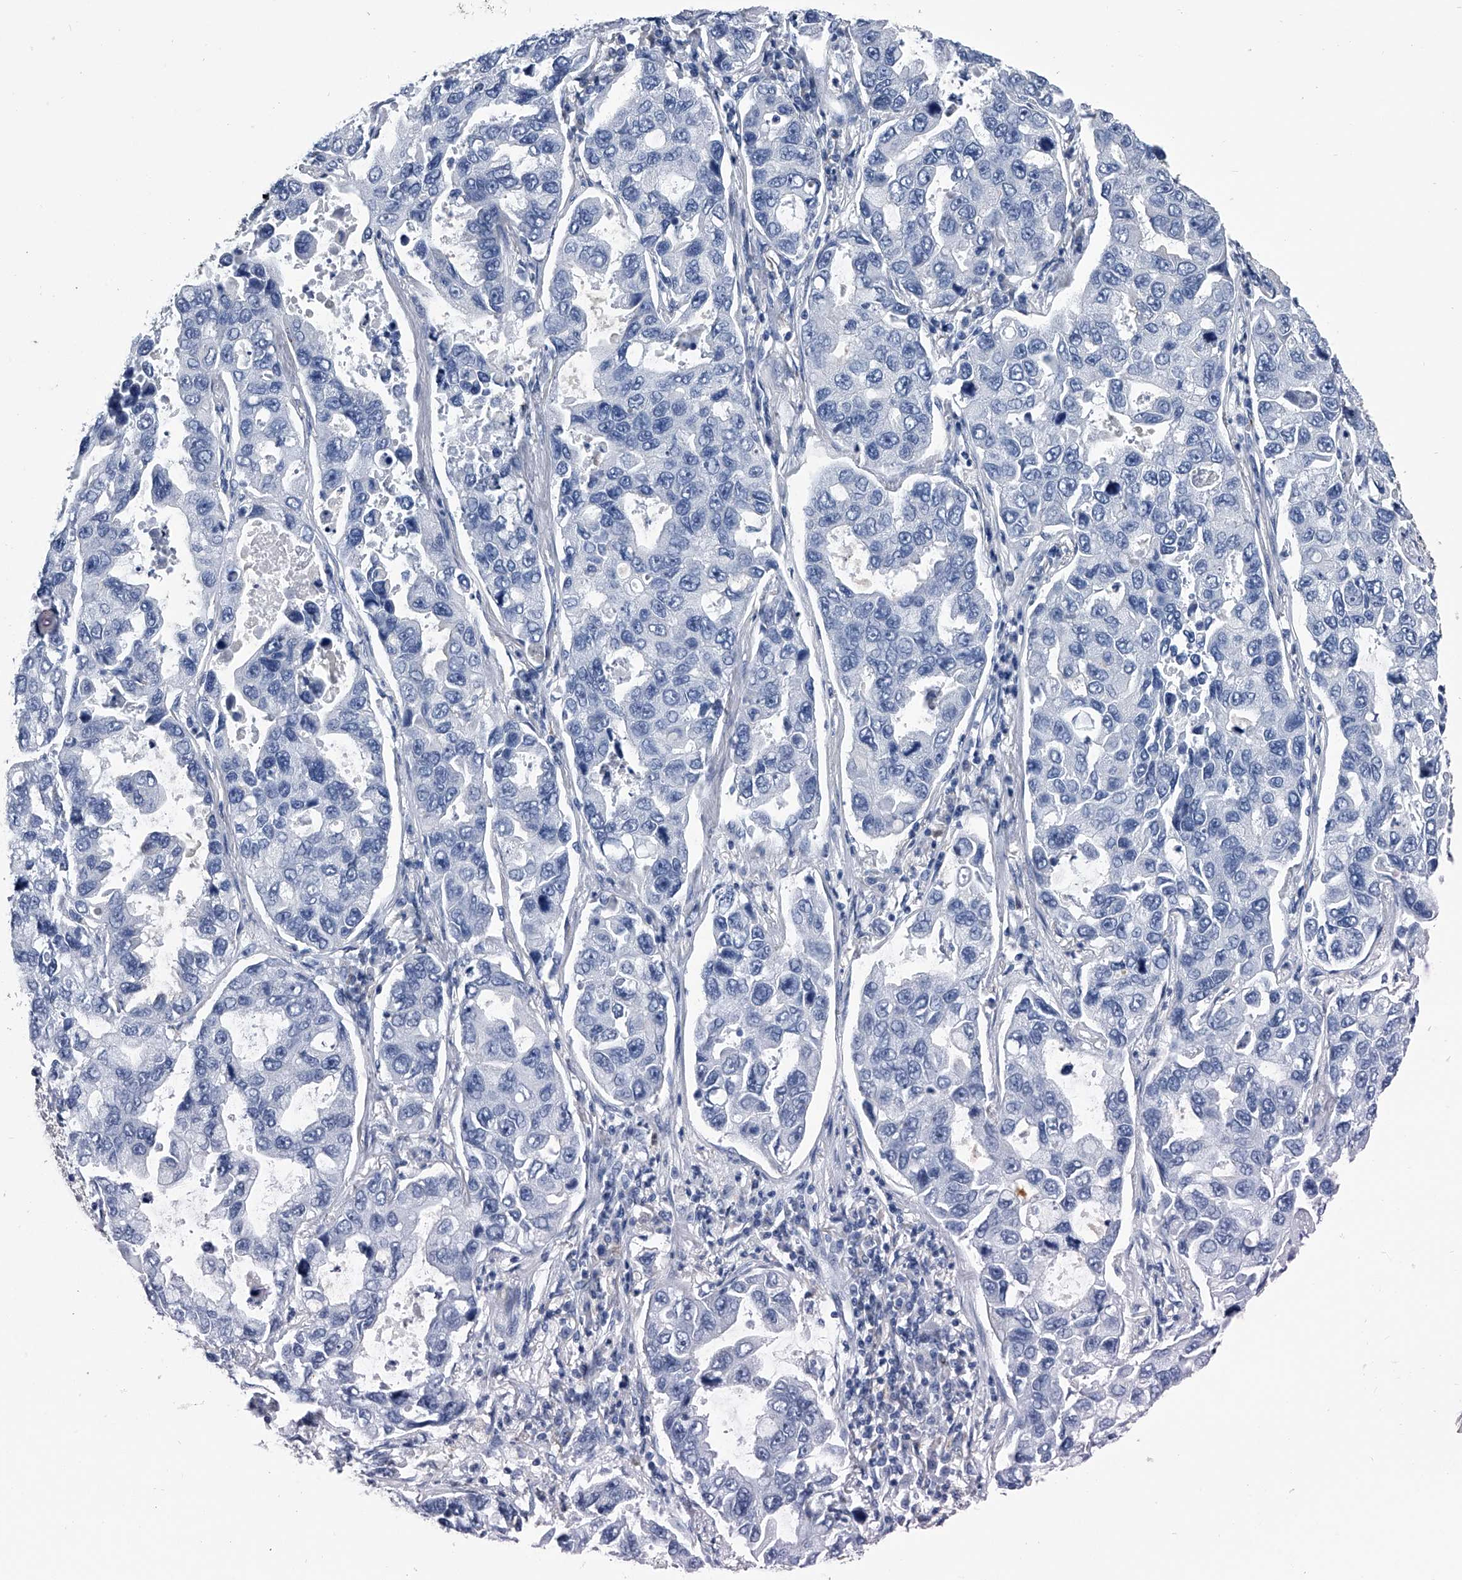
{"staining": {"intensity": "negative", "quantity": "none", "location": "none"}, "tissue": "lung cancer", "cell_type": "Tumor cells", "image_type": "cancer", "snomed": [{"axis": "morphology", "description": "Adenocarcinoma, NOS"}, {"axis": "topography", "description": "Lung"}], "caption": "The immunohistochemistry (IHC) micrograph has no significant expression in tumor cells of adenocarcinoma (lung) tissue.", "gene": "PDXK", "patient": {"sex": "male", "age": 64}}